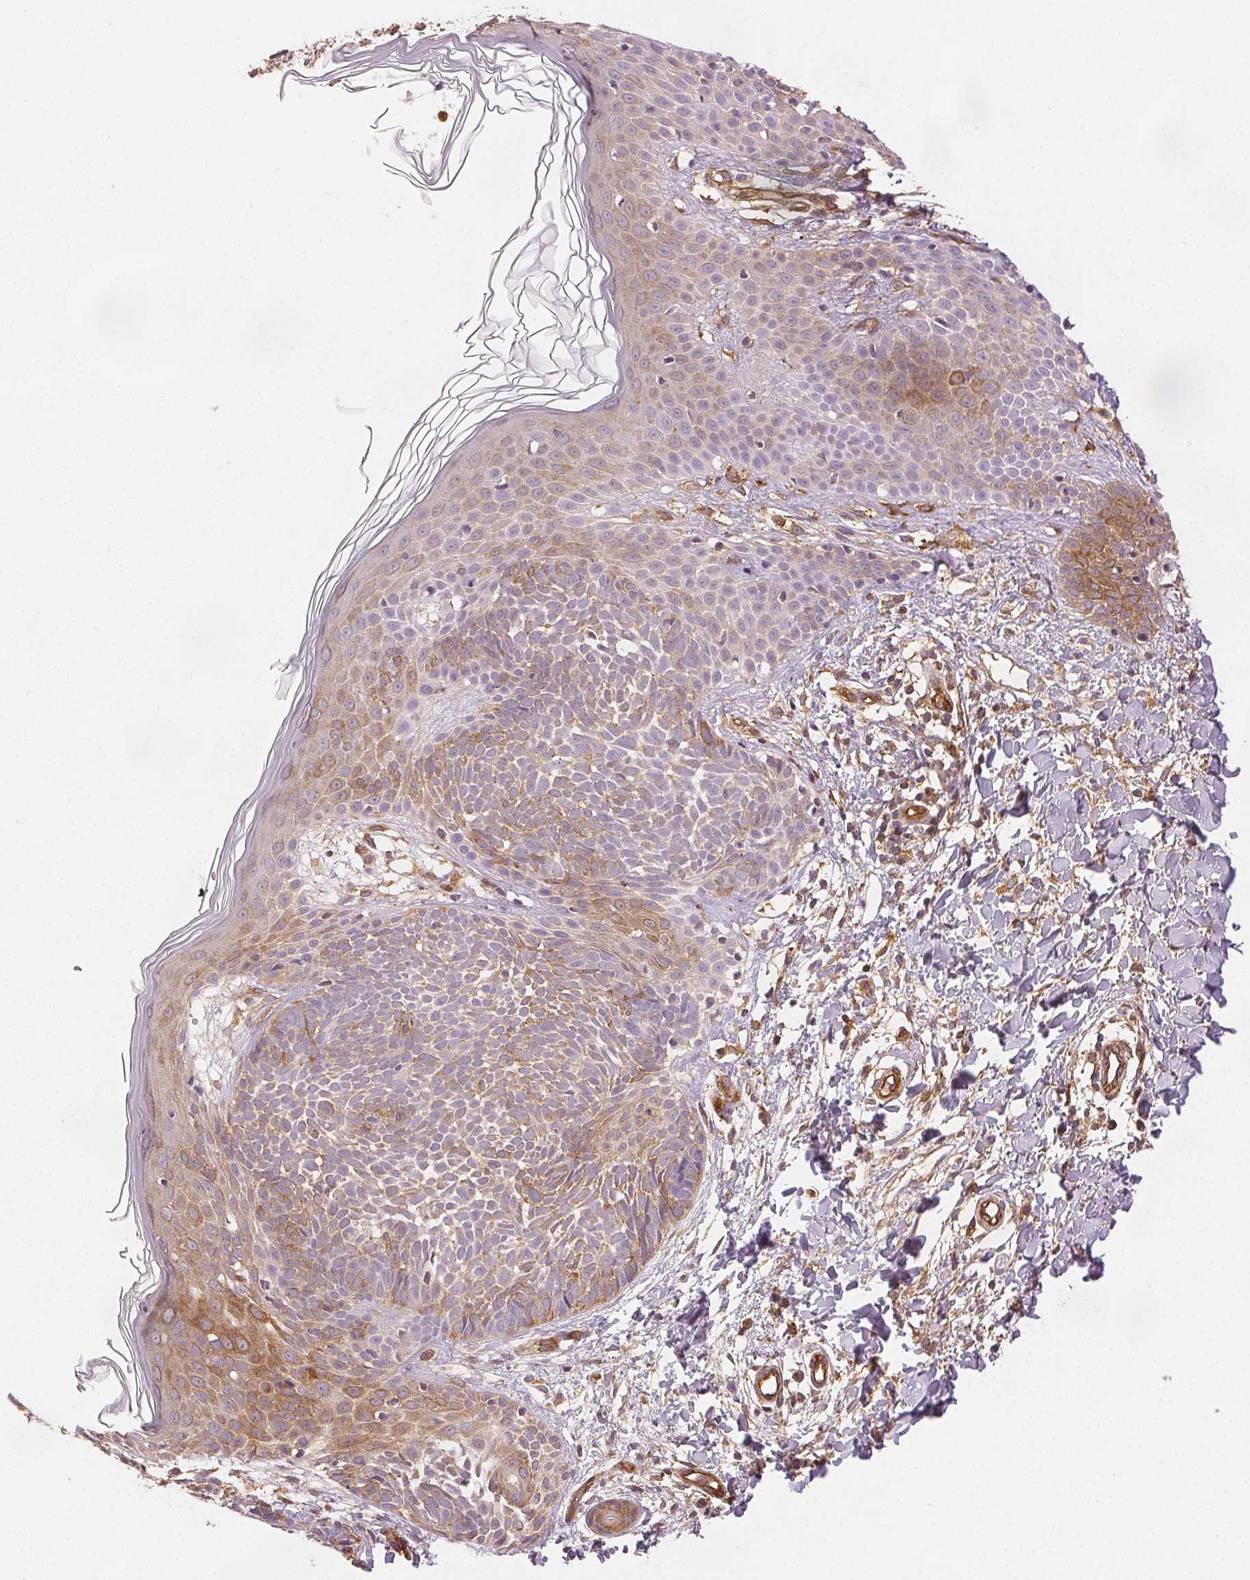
{"staining": {"intensity": "weak", "quantity": "25%-75%", "location": "cytoplasmic/membranous"}, "tissue": "skin cancer", "cell_type": "Tumor cells", "image_type": "cancer", "snomed": [{"axis": "morphology", "description": "Basal cell carcinoma"}, {"axis": "topography", "description": "Skin"}], "caption": "This is an image of IHC staining of skin basal cell carcinoma, which shows weak staining in the cytoplasmic/membranous of tumor cells.", "gene": "DIAPH2", "patient": {"sex": "female", "age": 51}}